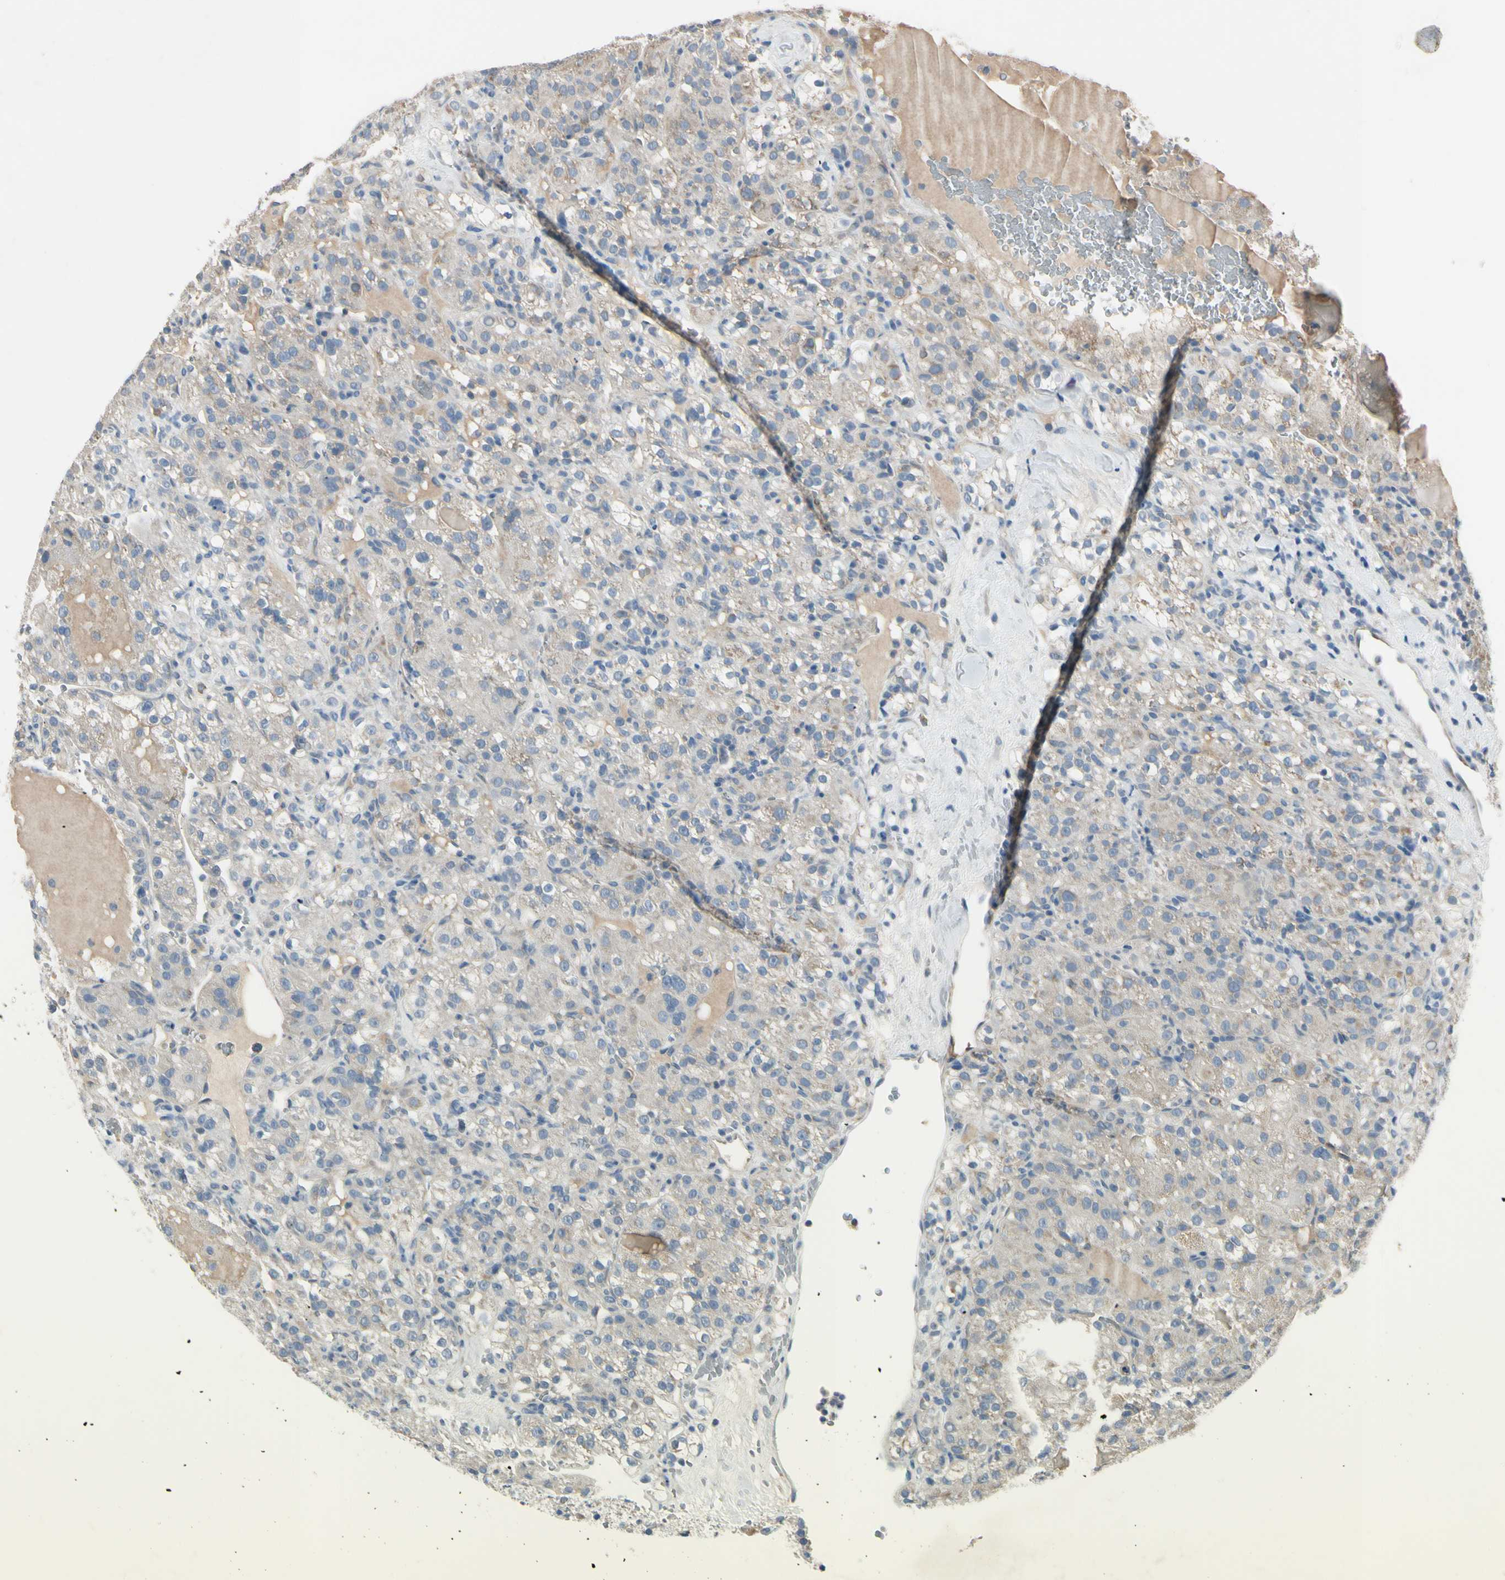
{"staining": {"intensity": "negative", "quantity": "none", "location": "none"}, "tissue": "renal cancer", "cell_type": "Tumor cells", "image_type": "cancer", "snomed": [{"axis": "morphology", "description": "Normal tissue, NOS"}, {"axis": "morphology", "description": "Adenocarcinoma, NOS"}, {"axis": "topography", "description": "Kidney"}], "caption": "Photomicrograph shows no significant protein expression in tumor cells of renal cancer (adenocarcinoma).", "gene": "AATK", "patient": {"sex": "male", "age": 61}}